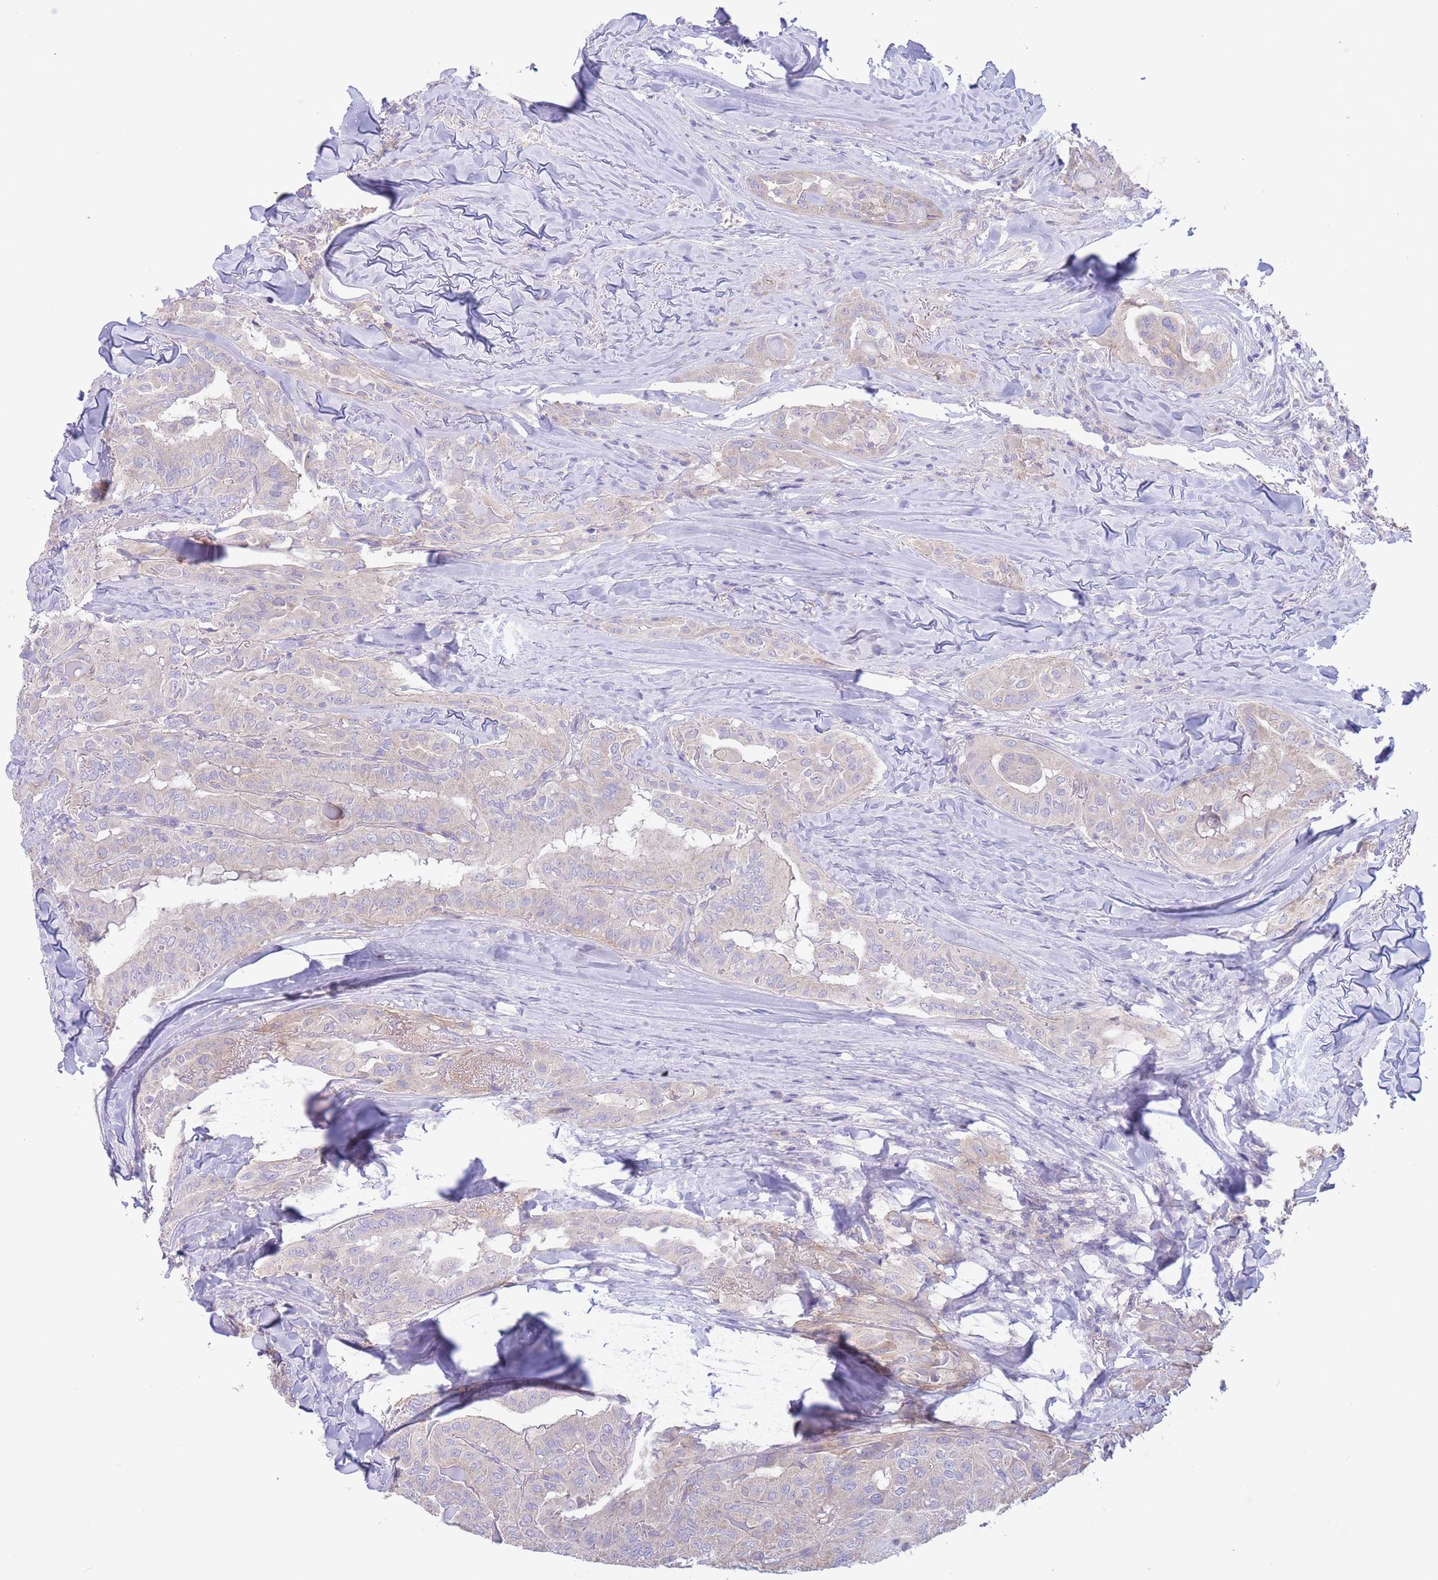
{"staining": {"intensity": "negative", "quantity": "none", "location": "none"}, "tissue": "thyroid cancer", "cell_type": "Tumor cells", "image_type": "cancer", "snomed": [{"axis": "morphology", "description": "Papillary adenocarcinoma, NOS"}, {"axis": "topography", "description": "Thyroid gland"}], "caption": "Thyroid cancer (papillary adenocarcinoma) stained for a protein using immunohistochemistry reveals no expression tumor cells.", "gene": "ALS2CL", "patient": {"sex": "female", "age": 68}}